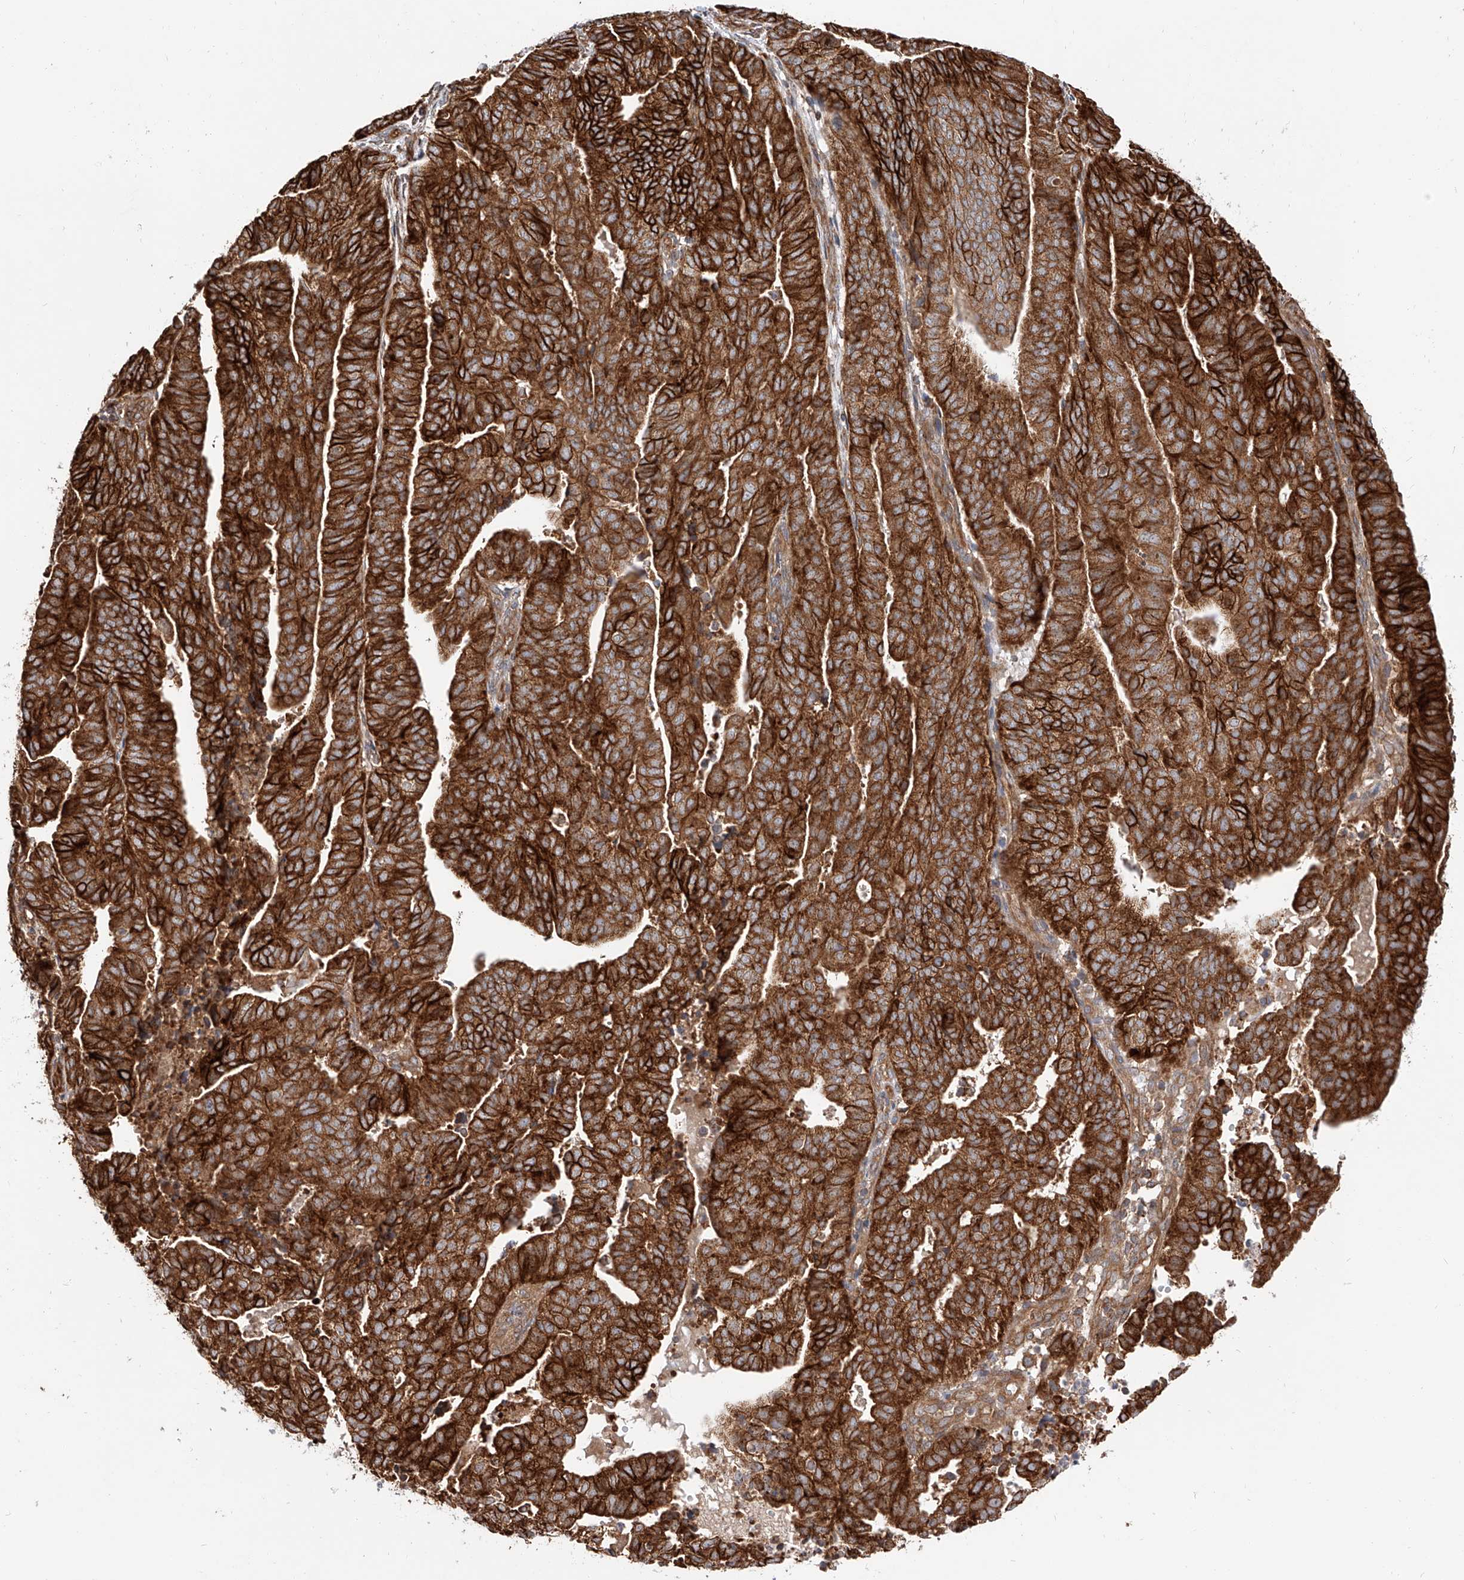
{"staining": {"intensity": "strong", "quantity": ">75%", "location": "cytoplasmic/membranous"}, "tissue": "endometrial cancer", "cell_type": "Tumor cells", "image_type": "cancer", "snomed": [{"axis": "morphology", "description": "Adenocarcinoma, NOS"}, {"axis": "topography", "description": "Uterus"}], "caption": "IHC (DAB) staining of endometrial cancer (adenocarcinoma) demonstrates strong cytoplasmic/membranous protein staining in about >75% of tumor cells.", "gene": "ISCA2", "patient": {"sex": "female", "age": 77}}